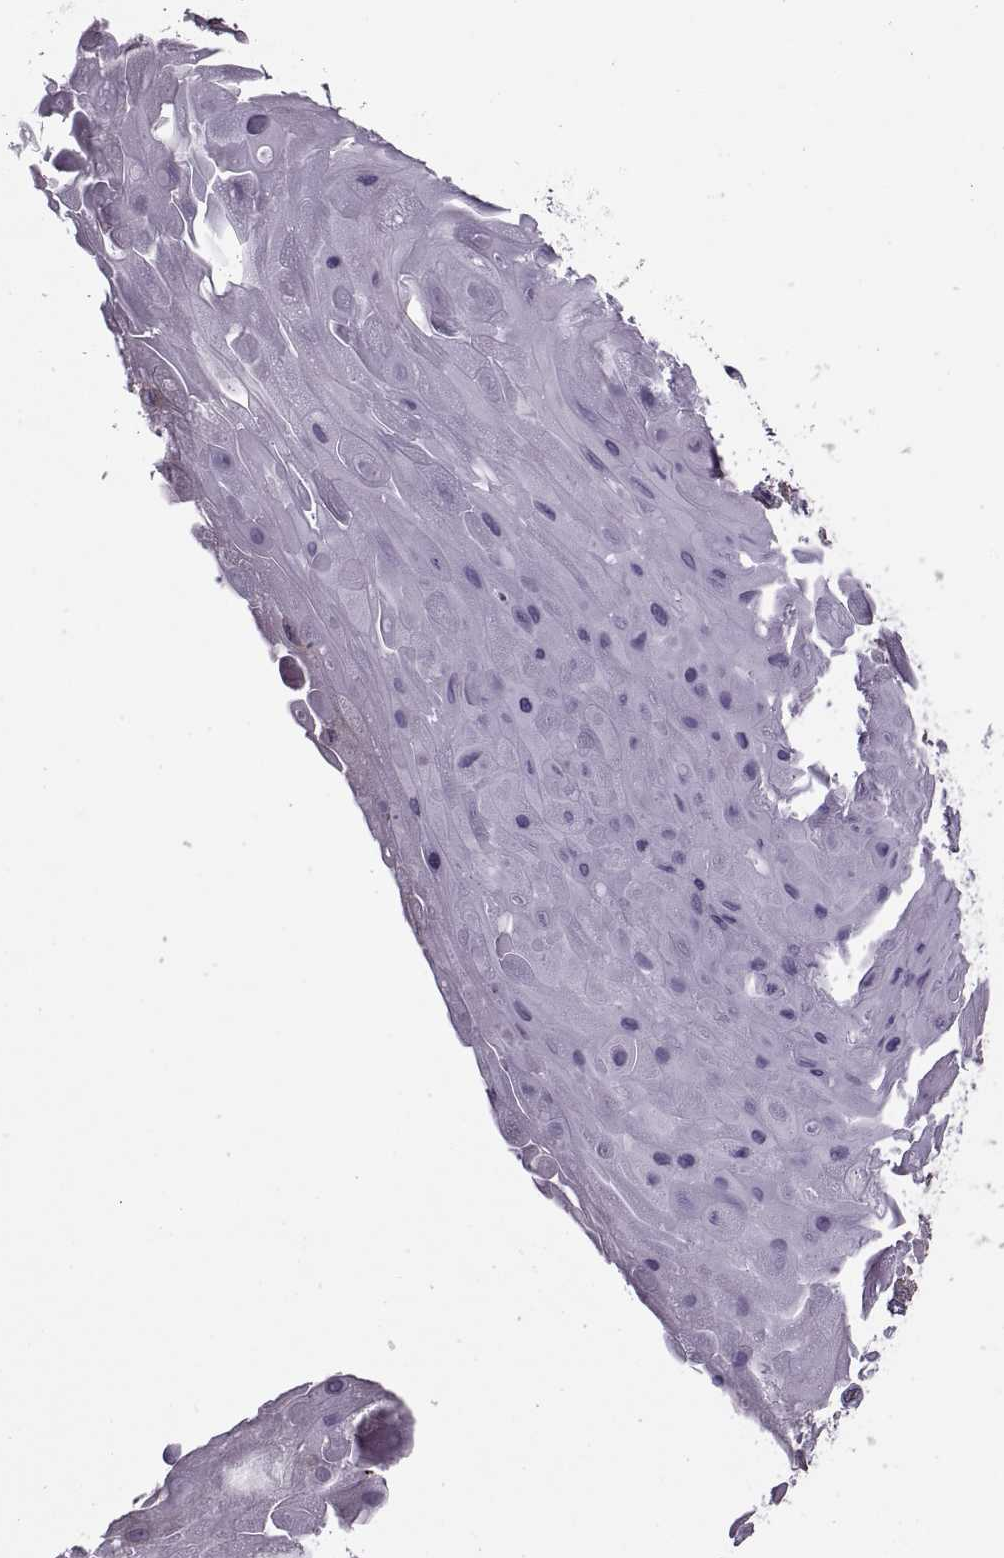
{"staining": {"intensity": "weak", "quantity": "<25%", "location": "cytoplasmic/membranous"}, "tissue": "skin cancer", "cell_type": "Tumor cells", "image_type": "cancer", "snomed": [{"axis": "morphology", "description": "Squamous cell carcinoma, NOS"}, {"axis": "topography", "description": "Skin"}], "caption": "Immunohistochemistry micrograph of neoplastic tissue: human skin cancer stained with DAB (3,3'-diaminobenzidine) demonstrates no significant protein positivity in tumor cells. (DAB (3,3'-diaminobenzidine) immunohistochemistry (IHC) visualized using brightfield microscopy, high magnification).", "gene": "PABPC1", "patient": {"sex": "male", "age": 82}}